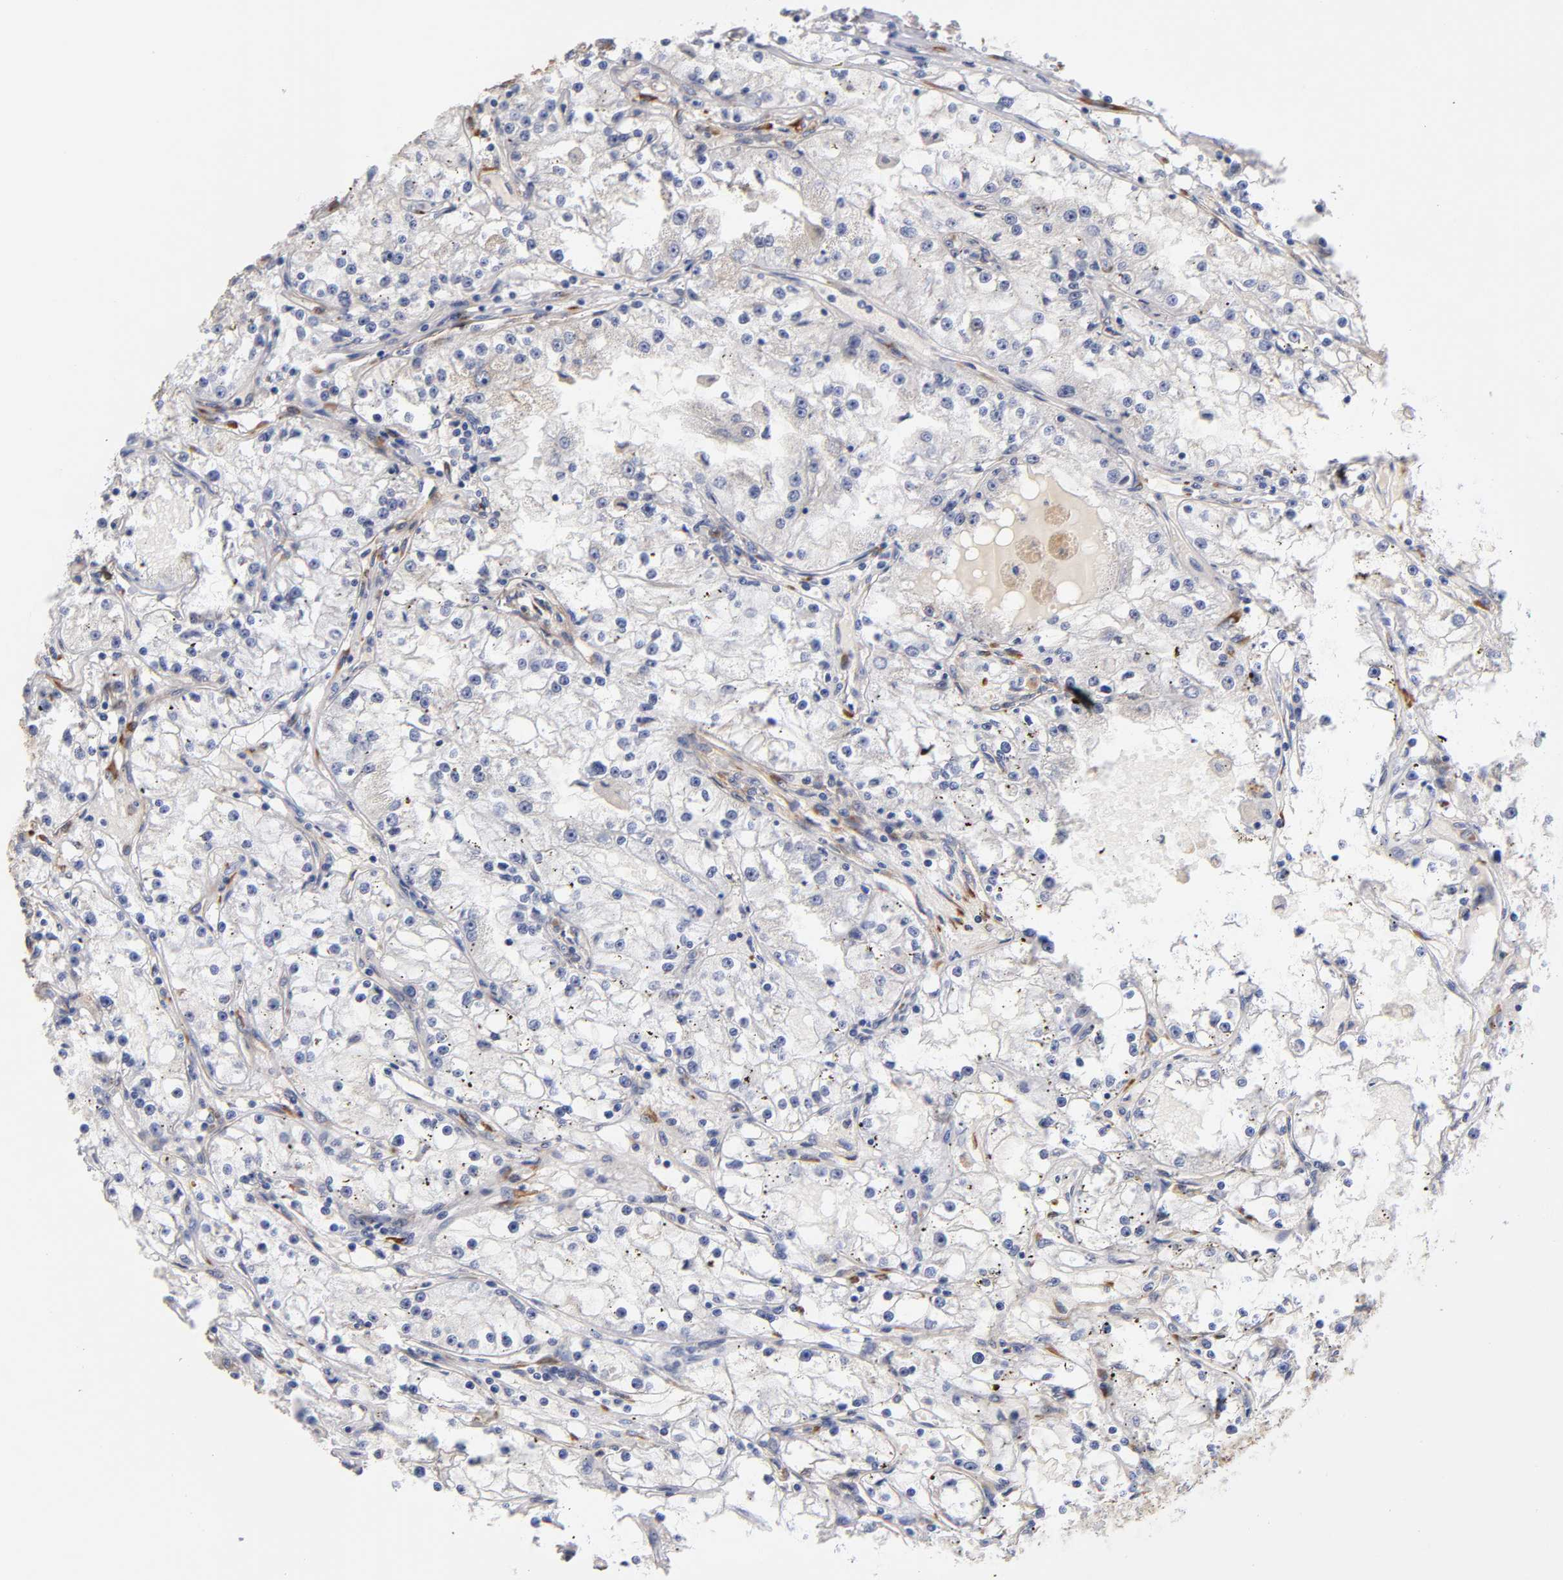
{"staining": {"intensity": "negative", "quantity": "none", "location": "none"}, "tissue": "renal cancer", "cell_type": "Tumor cells", "image_type": "cancer", "snomed": [{"axis": "morphology", "description": "Adenocarcinoma, NOS"}, {"axis": "topography", "description": "Kidney"}], "caption": "DAB immunohistochemical staining of renal adenocarcinoma exhibits no significant staining in tumor cells.", "gene": "LAMB1", "patient": {"sex": "male", "age": 56}}